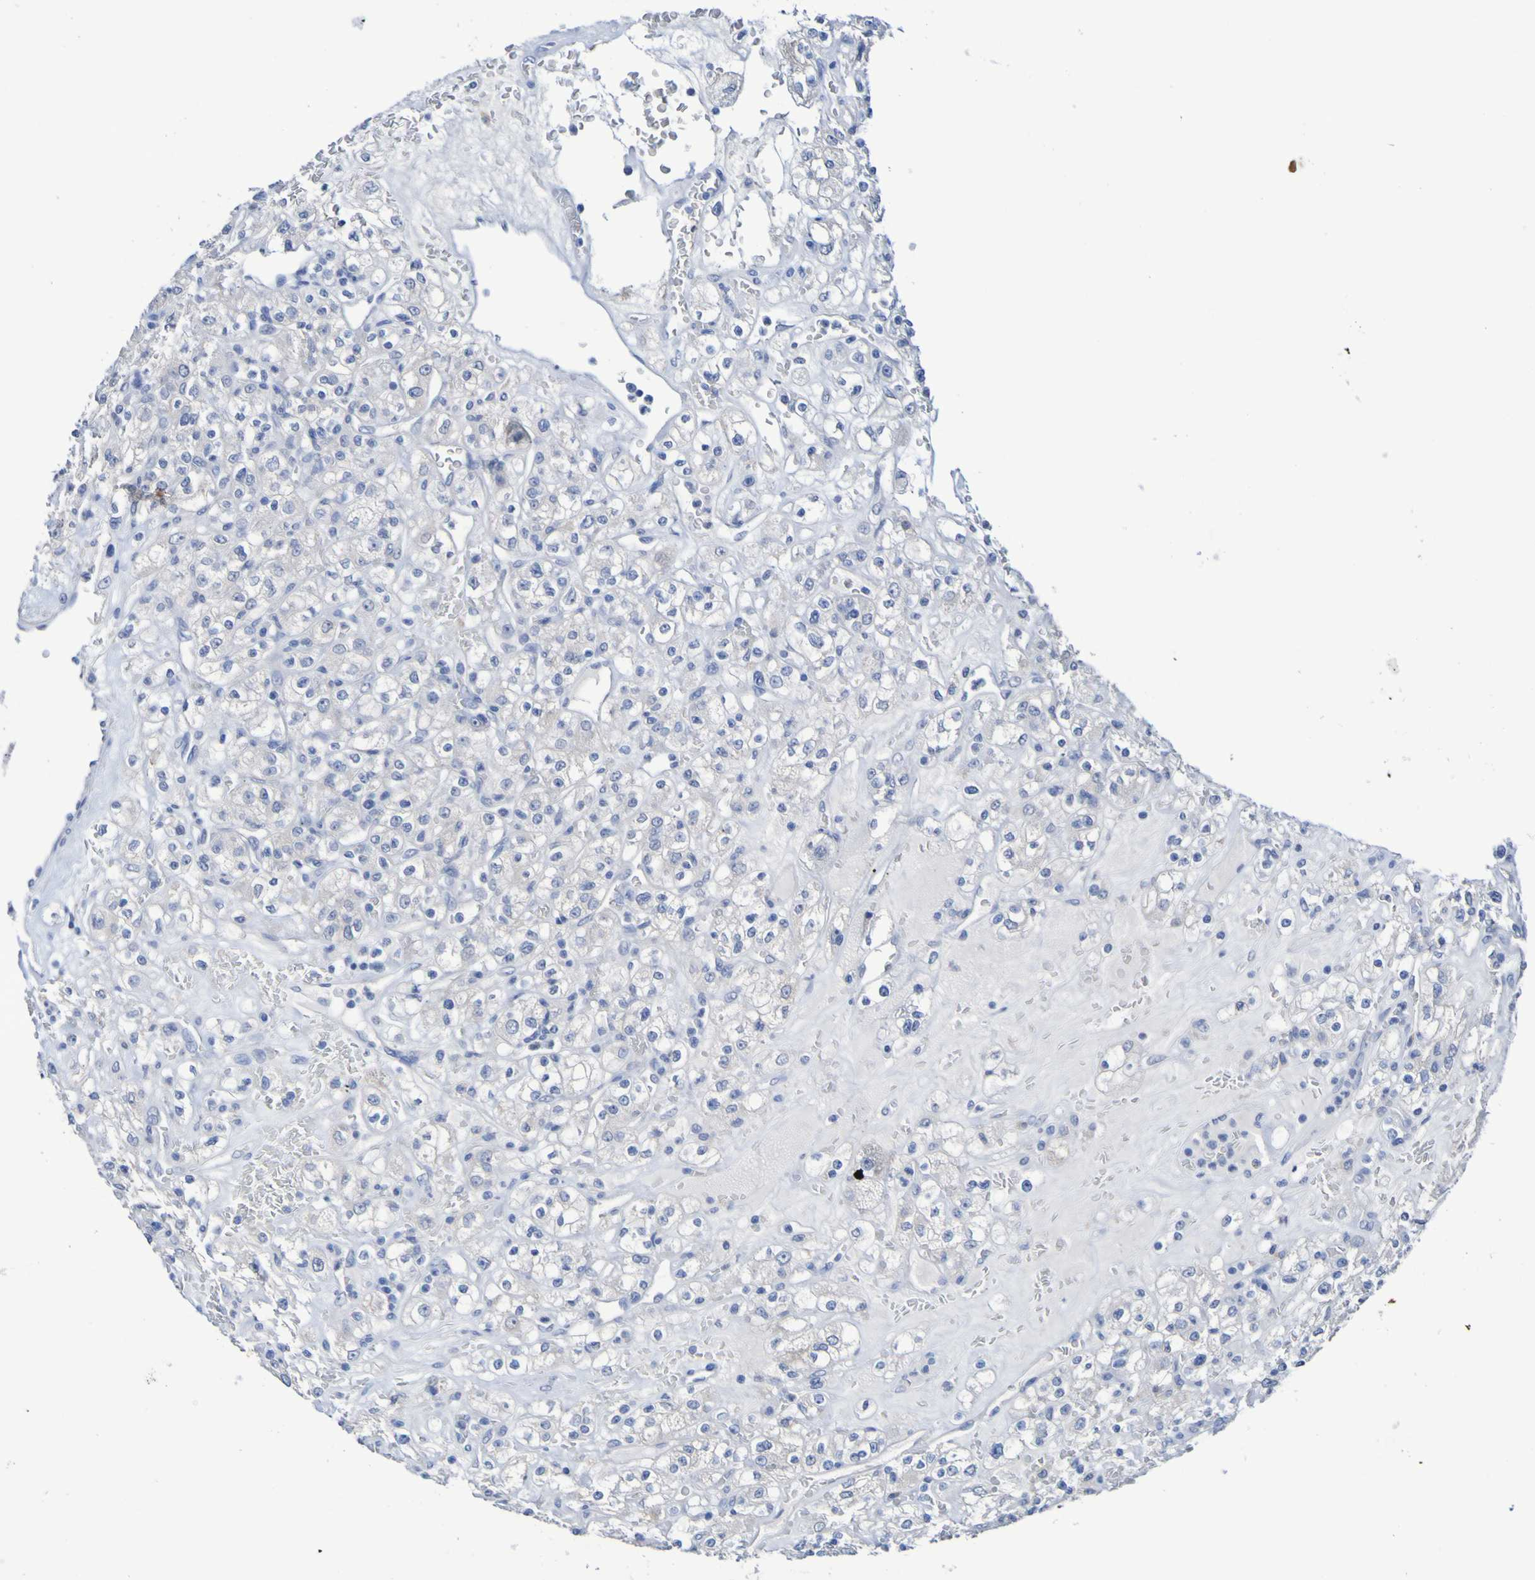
{"staining": {"intensity": "negative", "quantity": "none", "location": "none"}, "tissue": "renal cancer", "cell_type": "Tumor cells", "image_type": "cancer", "snomed": [{"axis": "morphology", "description": "Normal tissue, NOS"}, {"axis": "morphology", "description": "Adenocarcinoma, NOS"}, {"axis": "topography", "description": "Kidney"}], "caption": "Immunohistochemical staining of human renal cancer (adenocarcinoma) demonstrates no significant positivity in tumor cells. (DAB IHC, high magnification).", "gene": "SGCB", "patient": {"sex": "female", "age": 72}}